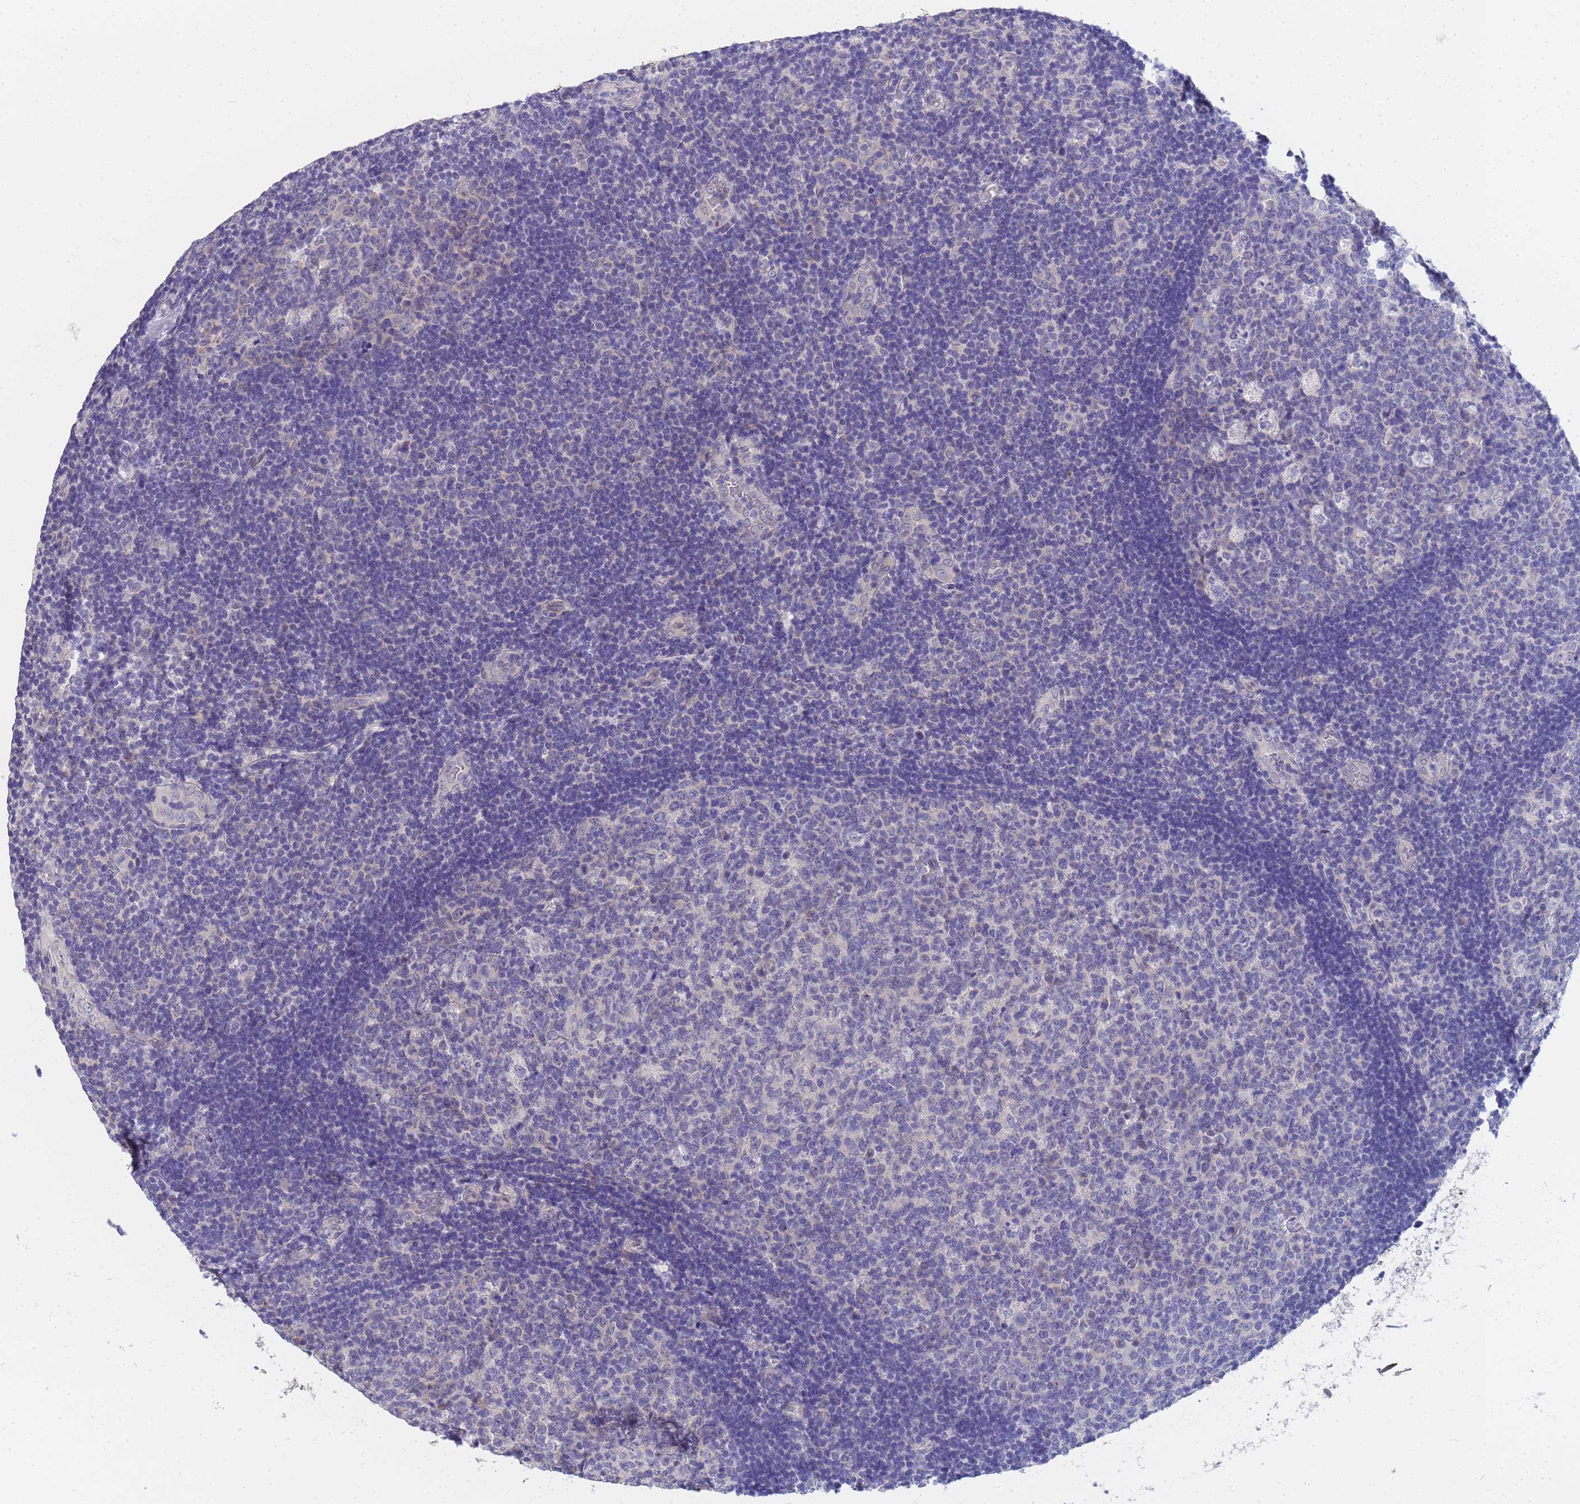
{"staining": {"intensity": "negative", "quantity": "none", "location": "none"}, "tissue": "tonsil", "cell_type": "Germinal center cells", "image_type": "normal", "snomed": [{"axis": "morphology", "description": "Normal tissue, NOS"}, {"axis": "topography", "description": "Tonsil"}], "caption": "Immunohistochemistry (IHC) of benign human tonsil demonstrates no staining in germinal center cells.", "gene": "FAM166B", "patient": {"sex": "male", "age": 17}}